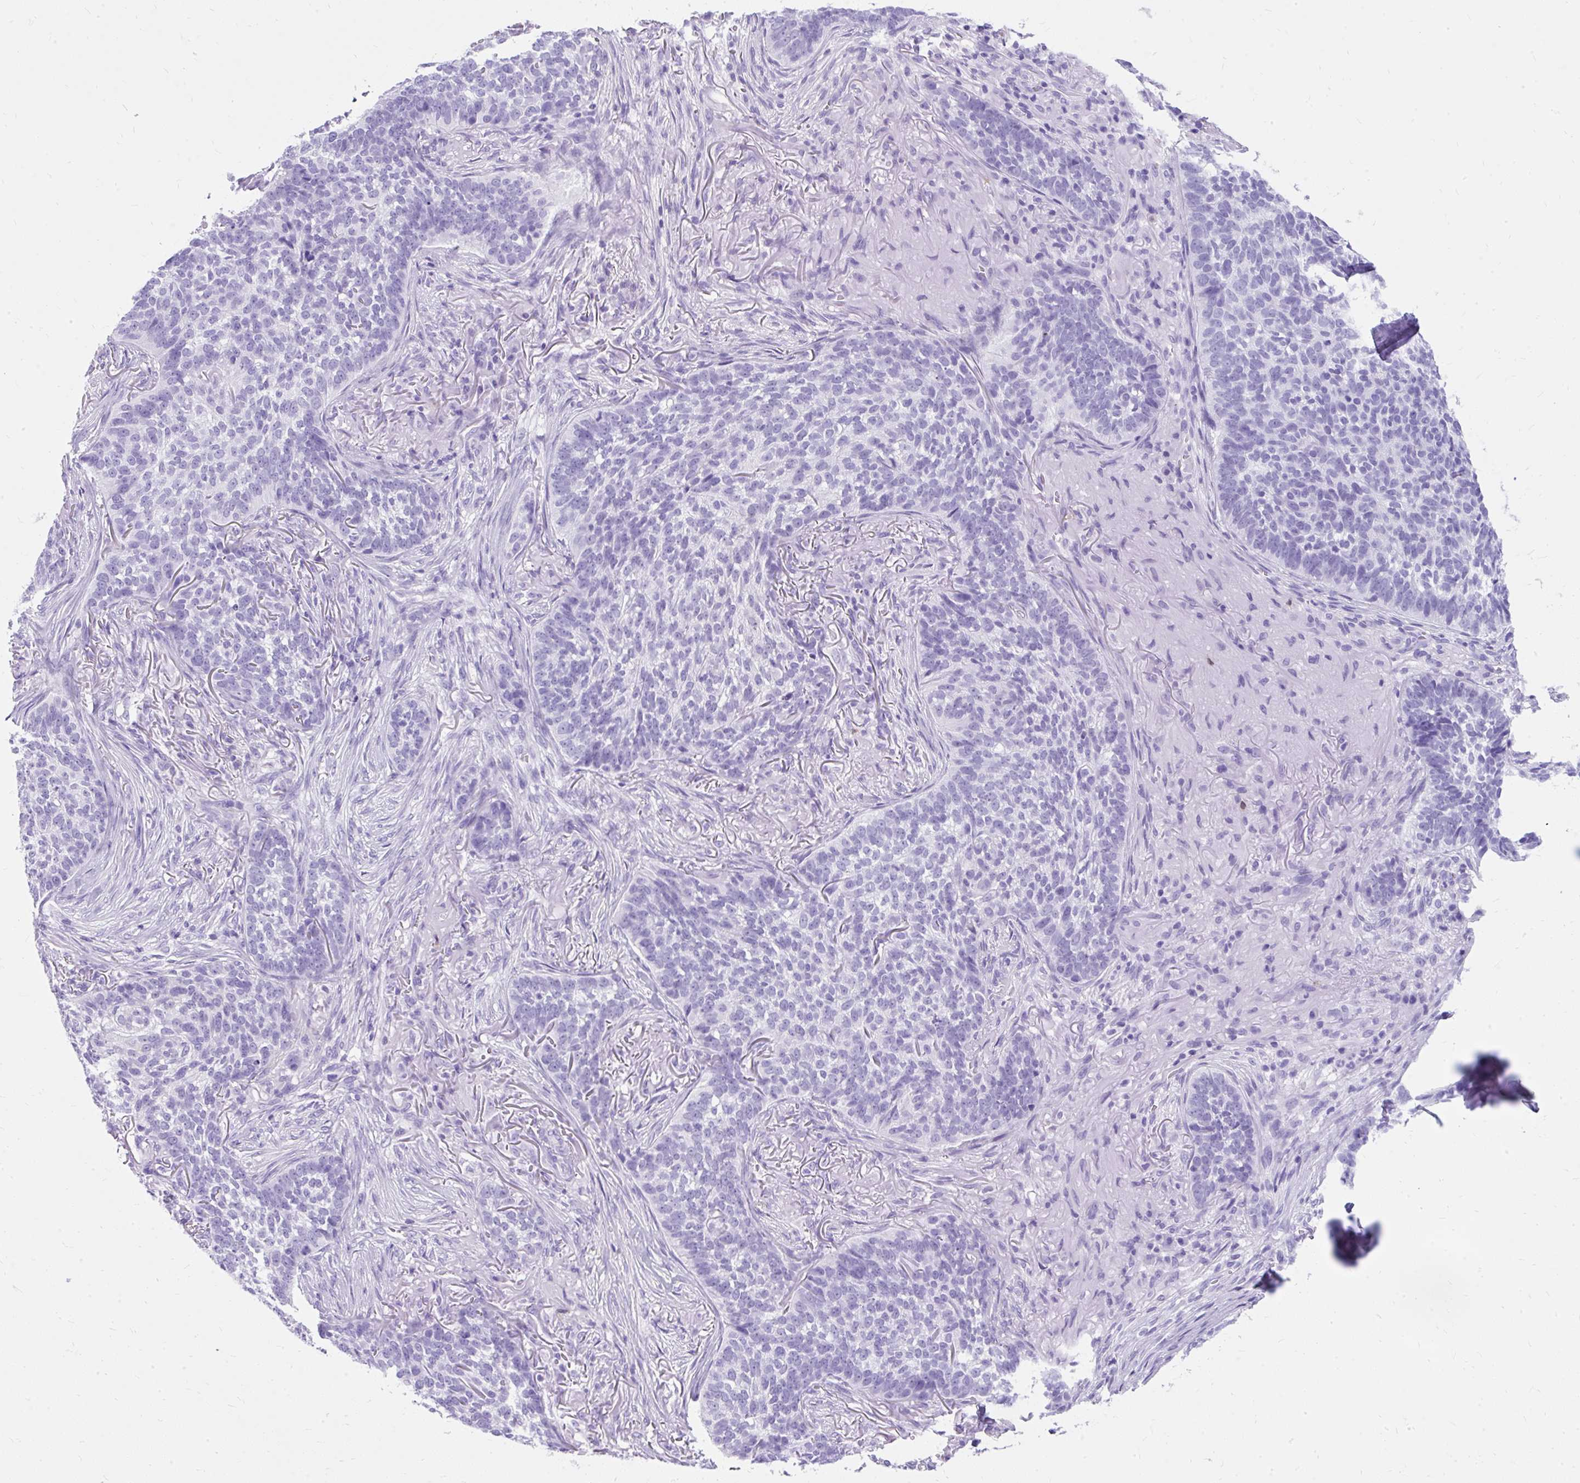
{"staining": {"intensity": "negative", "quantity": "none", "location": "none"}, "tissue": "skin cancer", "cell_type": "Tumor cells", "image_type": "cancer", "snomed": [{"axis": "morphology", "description": "Basal cell carcinoma"}, {"axis": "topography", "description": "Skin"}], "caption": "Skin basal cell carcinoma was stained to show a protein in brown. There is no significant staining in tumor cells. Nuclei are stained in blue.", "gene": "PVALB", "patient": {"sex": "male", "age": 85}}